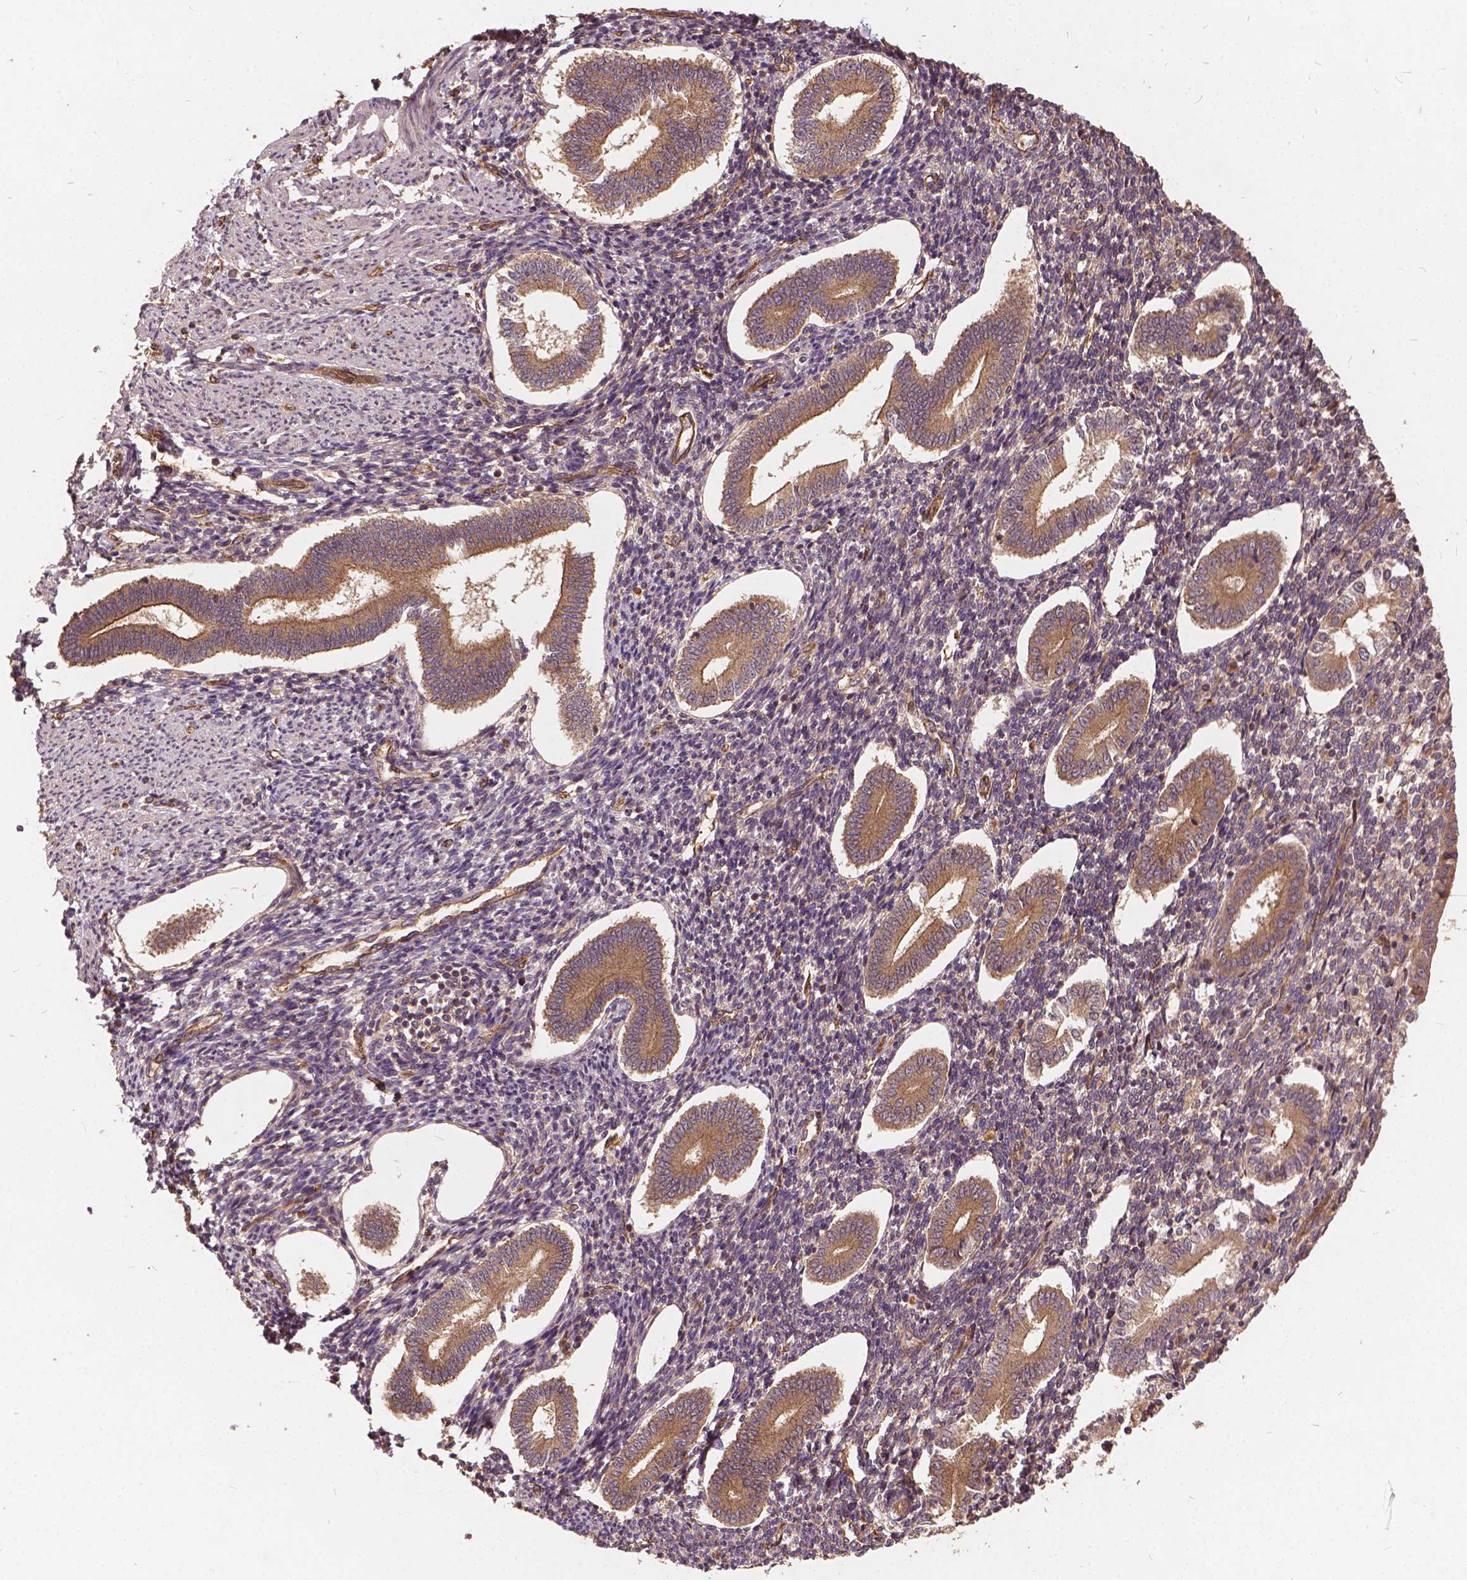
{"staining": {"intensity": "weak", "quantity": "25%-75%", "location": "cytoplasmic/membranous"}, "tissue": "endometrium", "cell_type": "Cells in endometrial stroma", "image_type": "normal", "snomed": [{"axis": "morphology", "description": "Normal tissue, NOS"}, {"axis": "topography", "description": "Endometrium"}], "caption": "IHC image of benign endometrium: human endometrium stained using immunohistochemistry displays low levels of weak protein expression localized specifically in the cytoplasmic/membranous of cells in endometrial stroma, appearing as a cytoplasmic/membranous brown color.", "gene": "UBXN2A", "patient": {"sex": "female", "age": 40}}